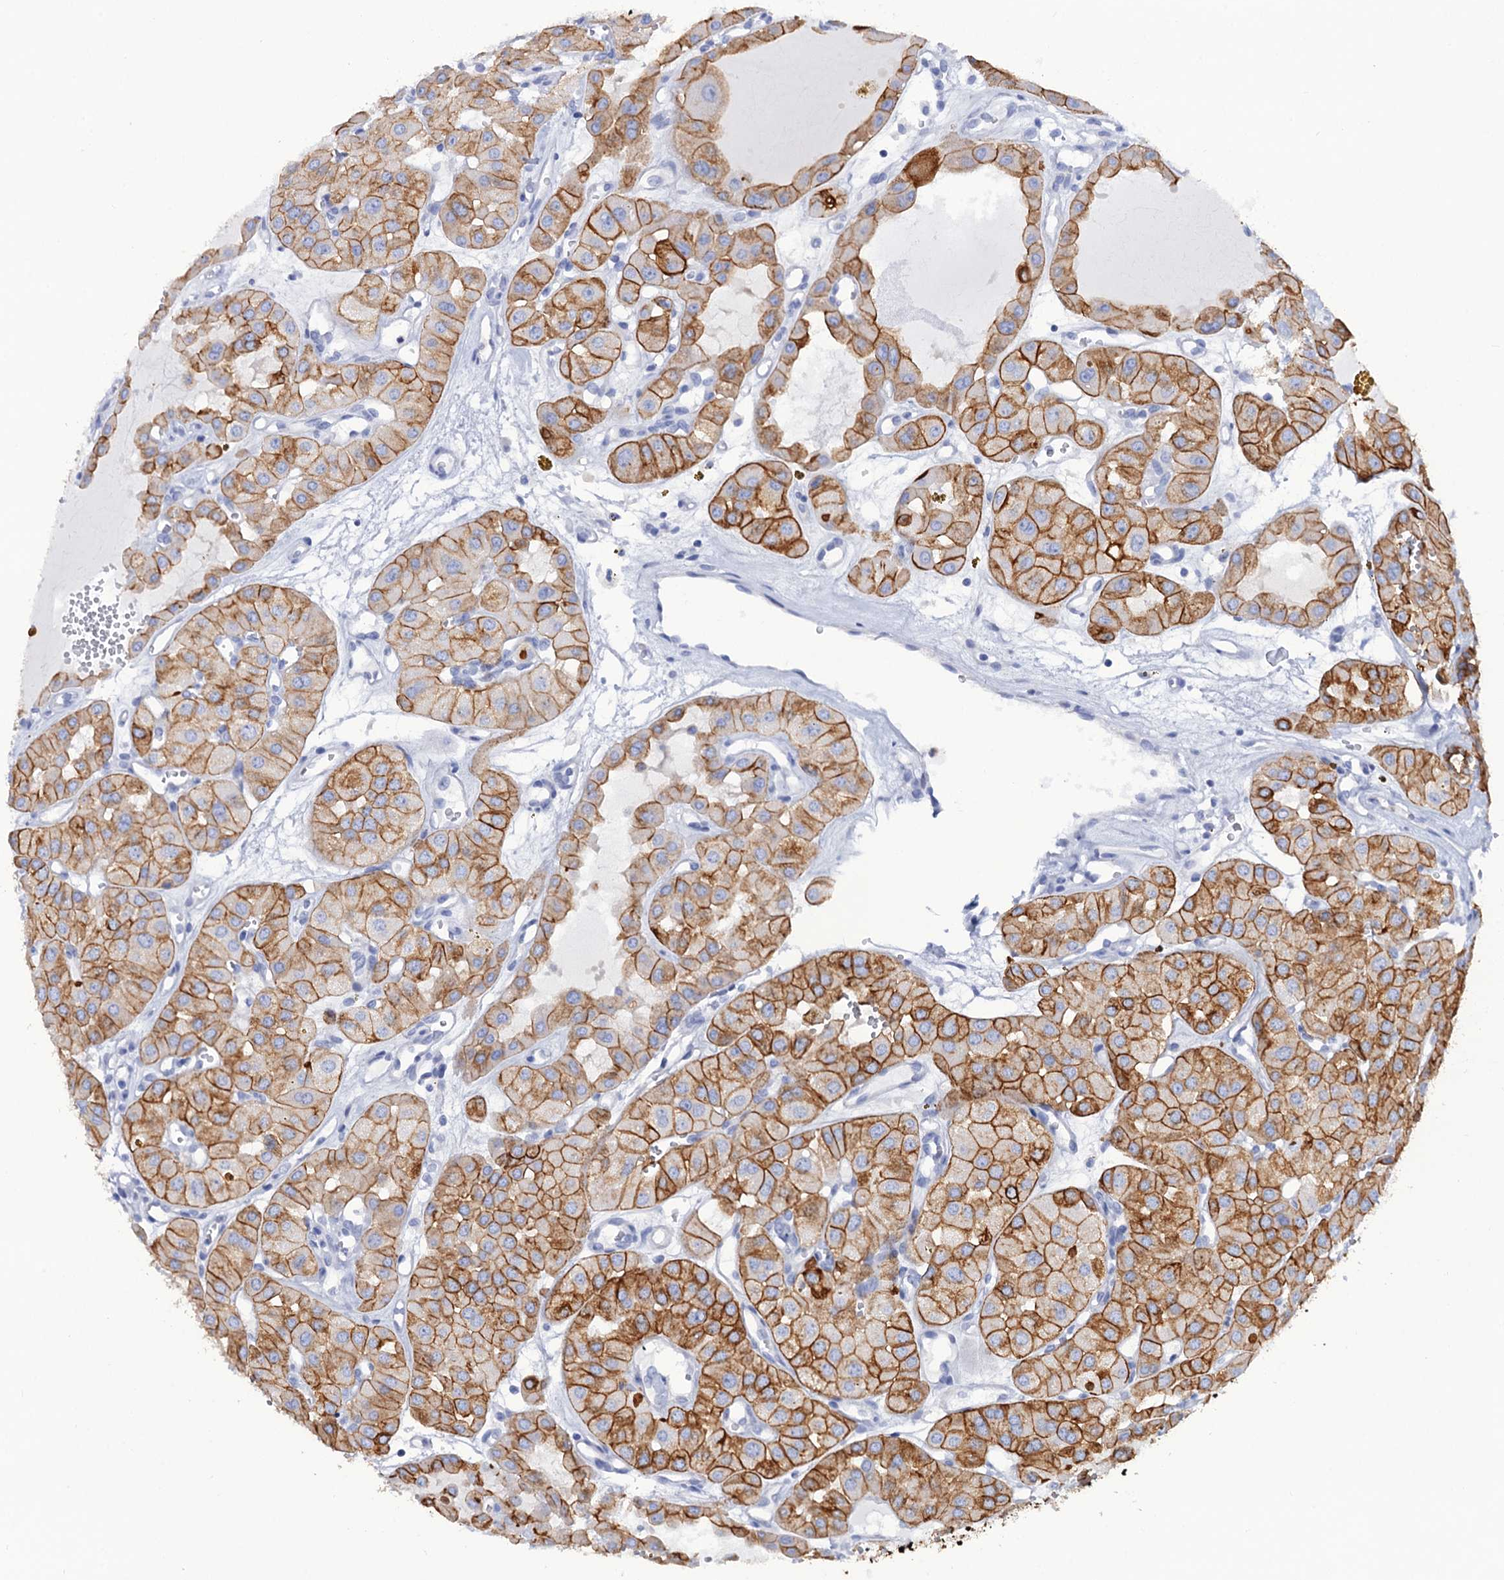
{"staining": {"intensity": "strong", "quantity": ">75%", "location": "cytoplasmic/membranous"}, "tissue": "renal cancer", "cell_type": "Tumor cells", "image_type": "cancer", "snomed": [{"axis": "morphology", "description": "Carcinoma, NOS"}, {"axis": "topography", "description": "Kidney"}], "caption": "Renal cancer stained with a protein marker reveals strong staining in tumor cells.", "gene": "RAB3IP", "patient": {"sex": "female", "age": 75}}